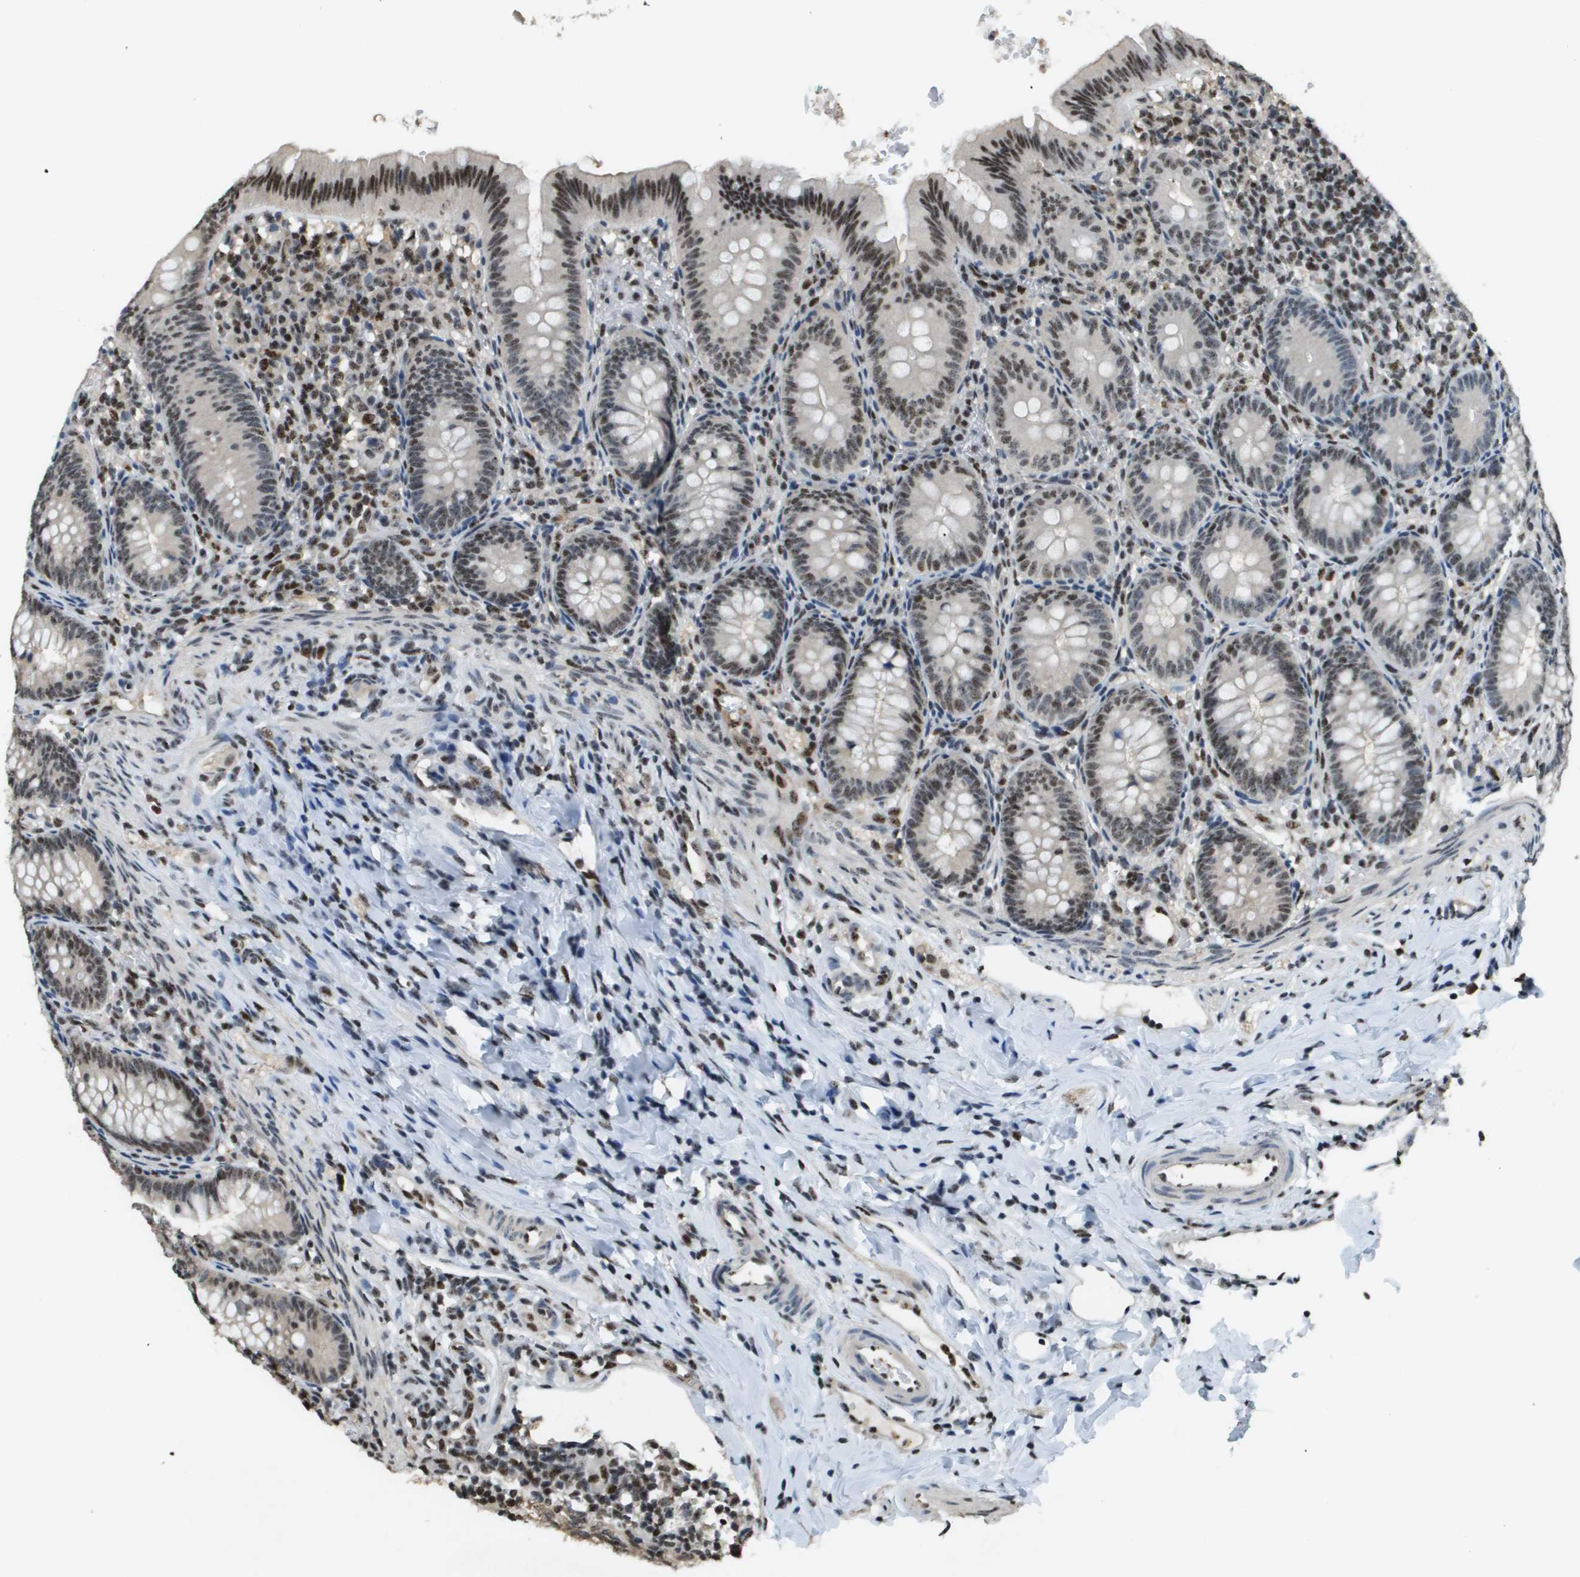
{"staining": {"intensity": "strong", "quantity": "25%-75%", "location": "nuclear"}, "tissue": "appendix", "cell_type": "Glandular cells", "image_type": "normal", "snomed": [{"axis": "morphology", "description": "Normal tissue, NOS"}, {"axis": "topography", "description": "Appendix"}], "caption": "Unremarkable appendix demonstrates strong nuclear staining in about 25%-75% of glandular cells.", "gene": "SP100", "patient": {"sex": "male", "age": 1}}